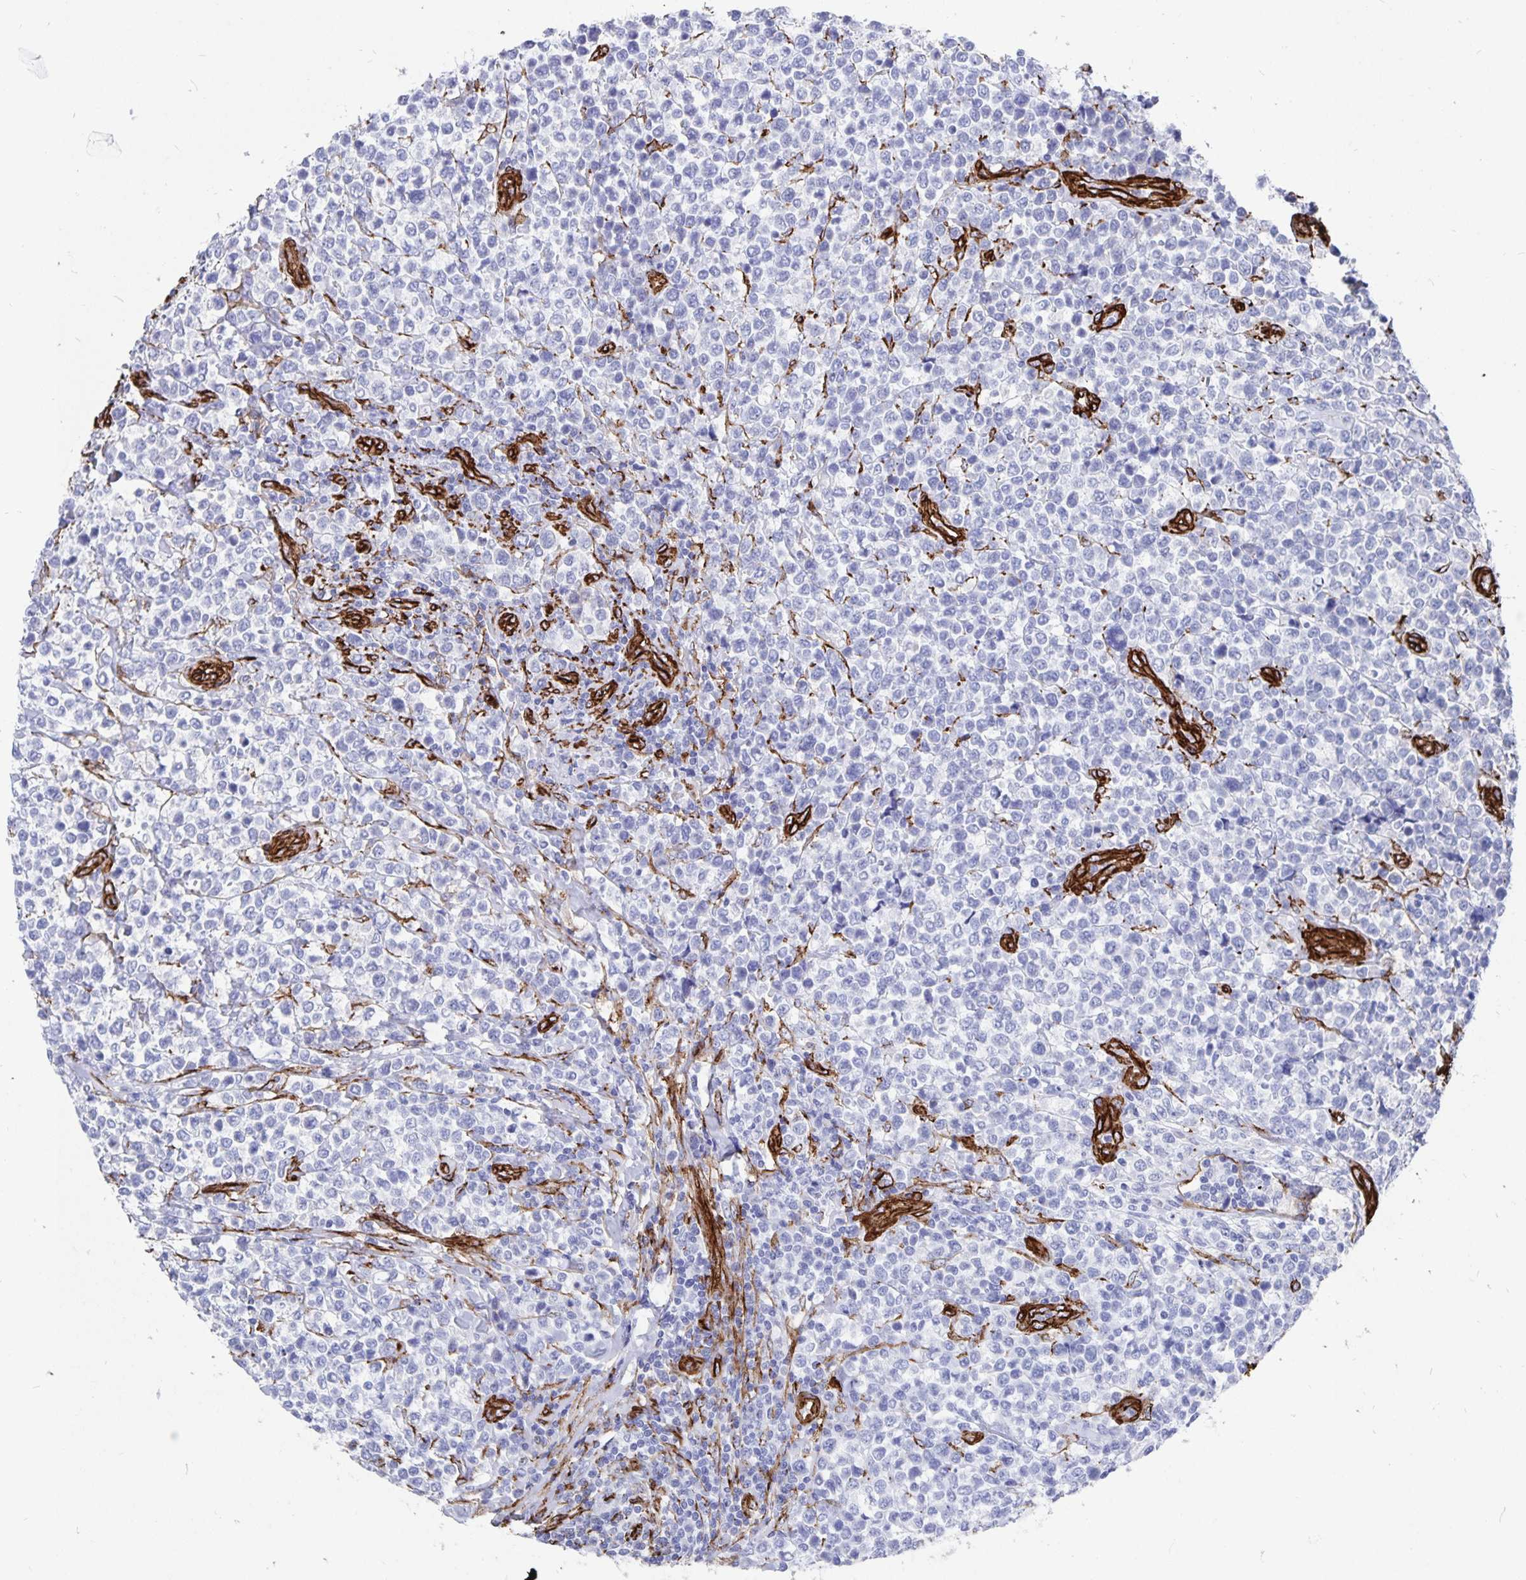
{"staining": {"intensity": "negative", "quantity": "none", "location": "none"}, "tissue": "lymphoma", "cell_type": "Tumor cells", "image_type": "cancer", "snomed": [{"axis": "morphology", "description": "Malignant lymphoma, non-Hodgkin's type, High grade"}, {"axis": "topography", "description": "Soft tissue"}], "caption": "A photomicrograph of human malignant lymphoma, non-Hodgkin's type (high-grade) is negative for staining in tumor cells.", "gene": "DCHS2", "patient": {"sex": "female", "age": 56}}